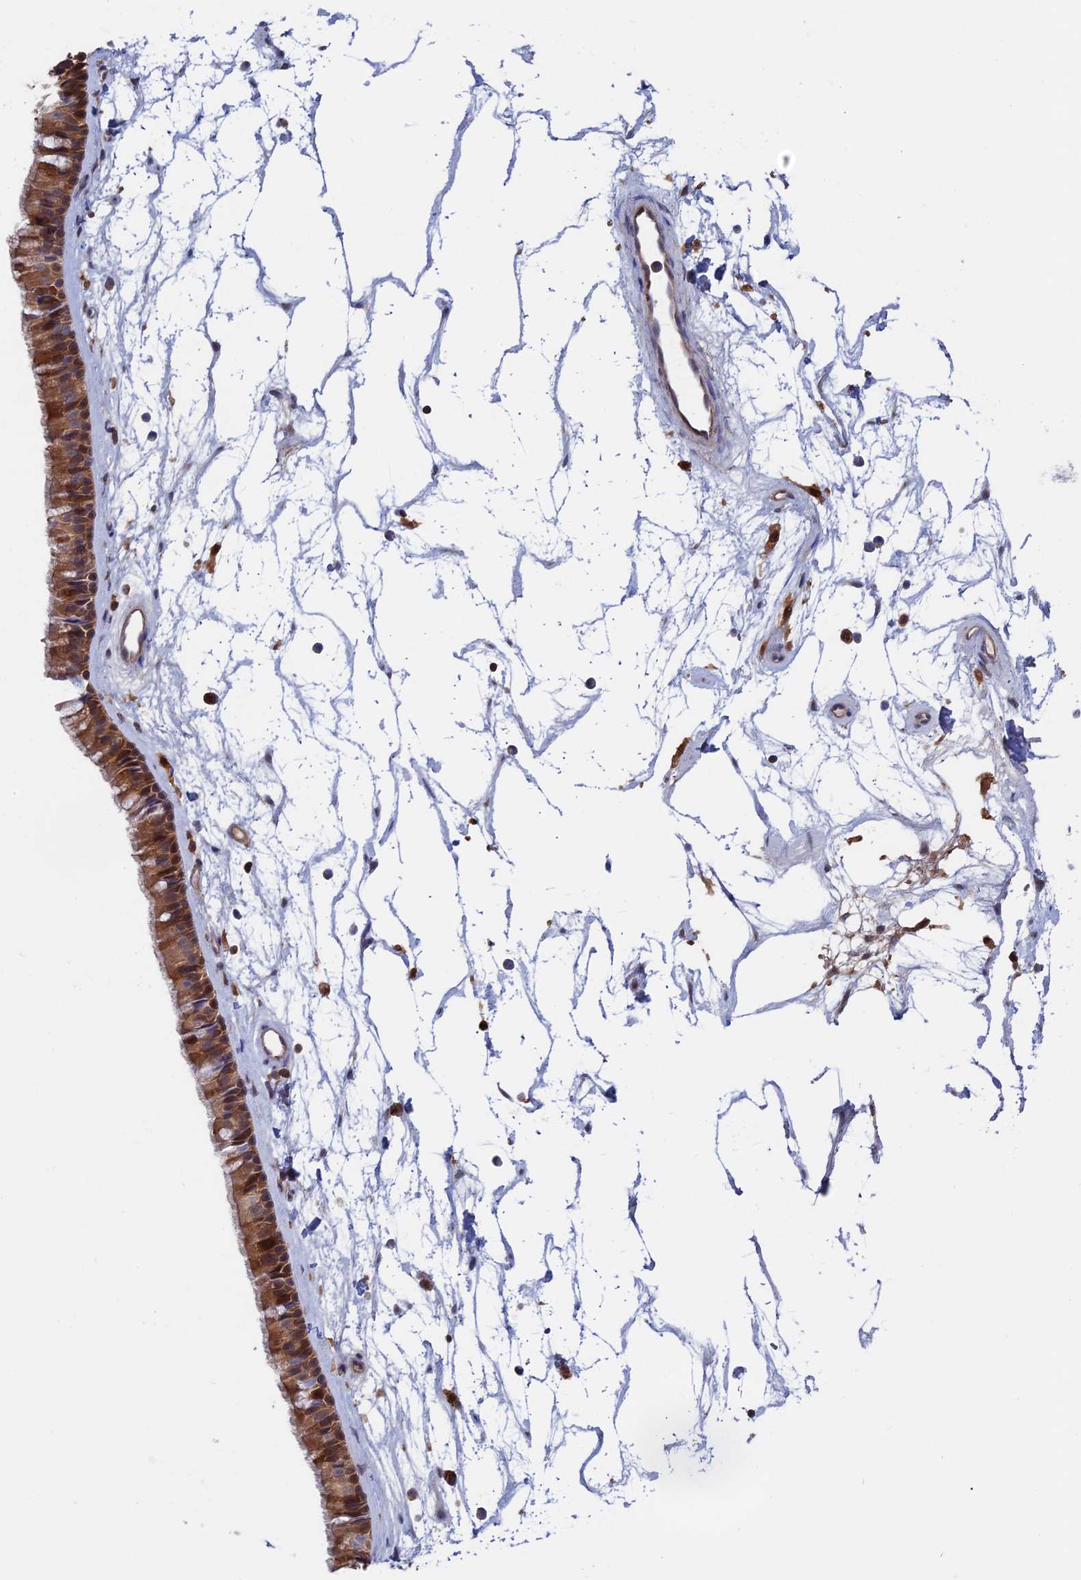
{"staining": {"intensity": "moderate", "quantity": ">75%", "location": "cytoplasmic/membranous"}, "tissue": "nasopharynx", "cell_type": "Respiratory epithelial cells", "image_type": "normal", "snomed": [{"axis": "morphology", "description": "Normal tissue, NOS"}, {"axis": "topography", "description": "Nasopharynx"}], "caption": "IHC photomicrograph of normal human nasopharynx stained for a protein (brown), which demonstrates medium levels of moderate cytoplasmic/membranous staining in approximately >75% of respiratory epithelial cells.", "gene": "BLVRA", "patient": {"sex": "male", "age": 64}}